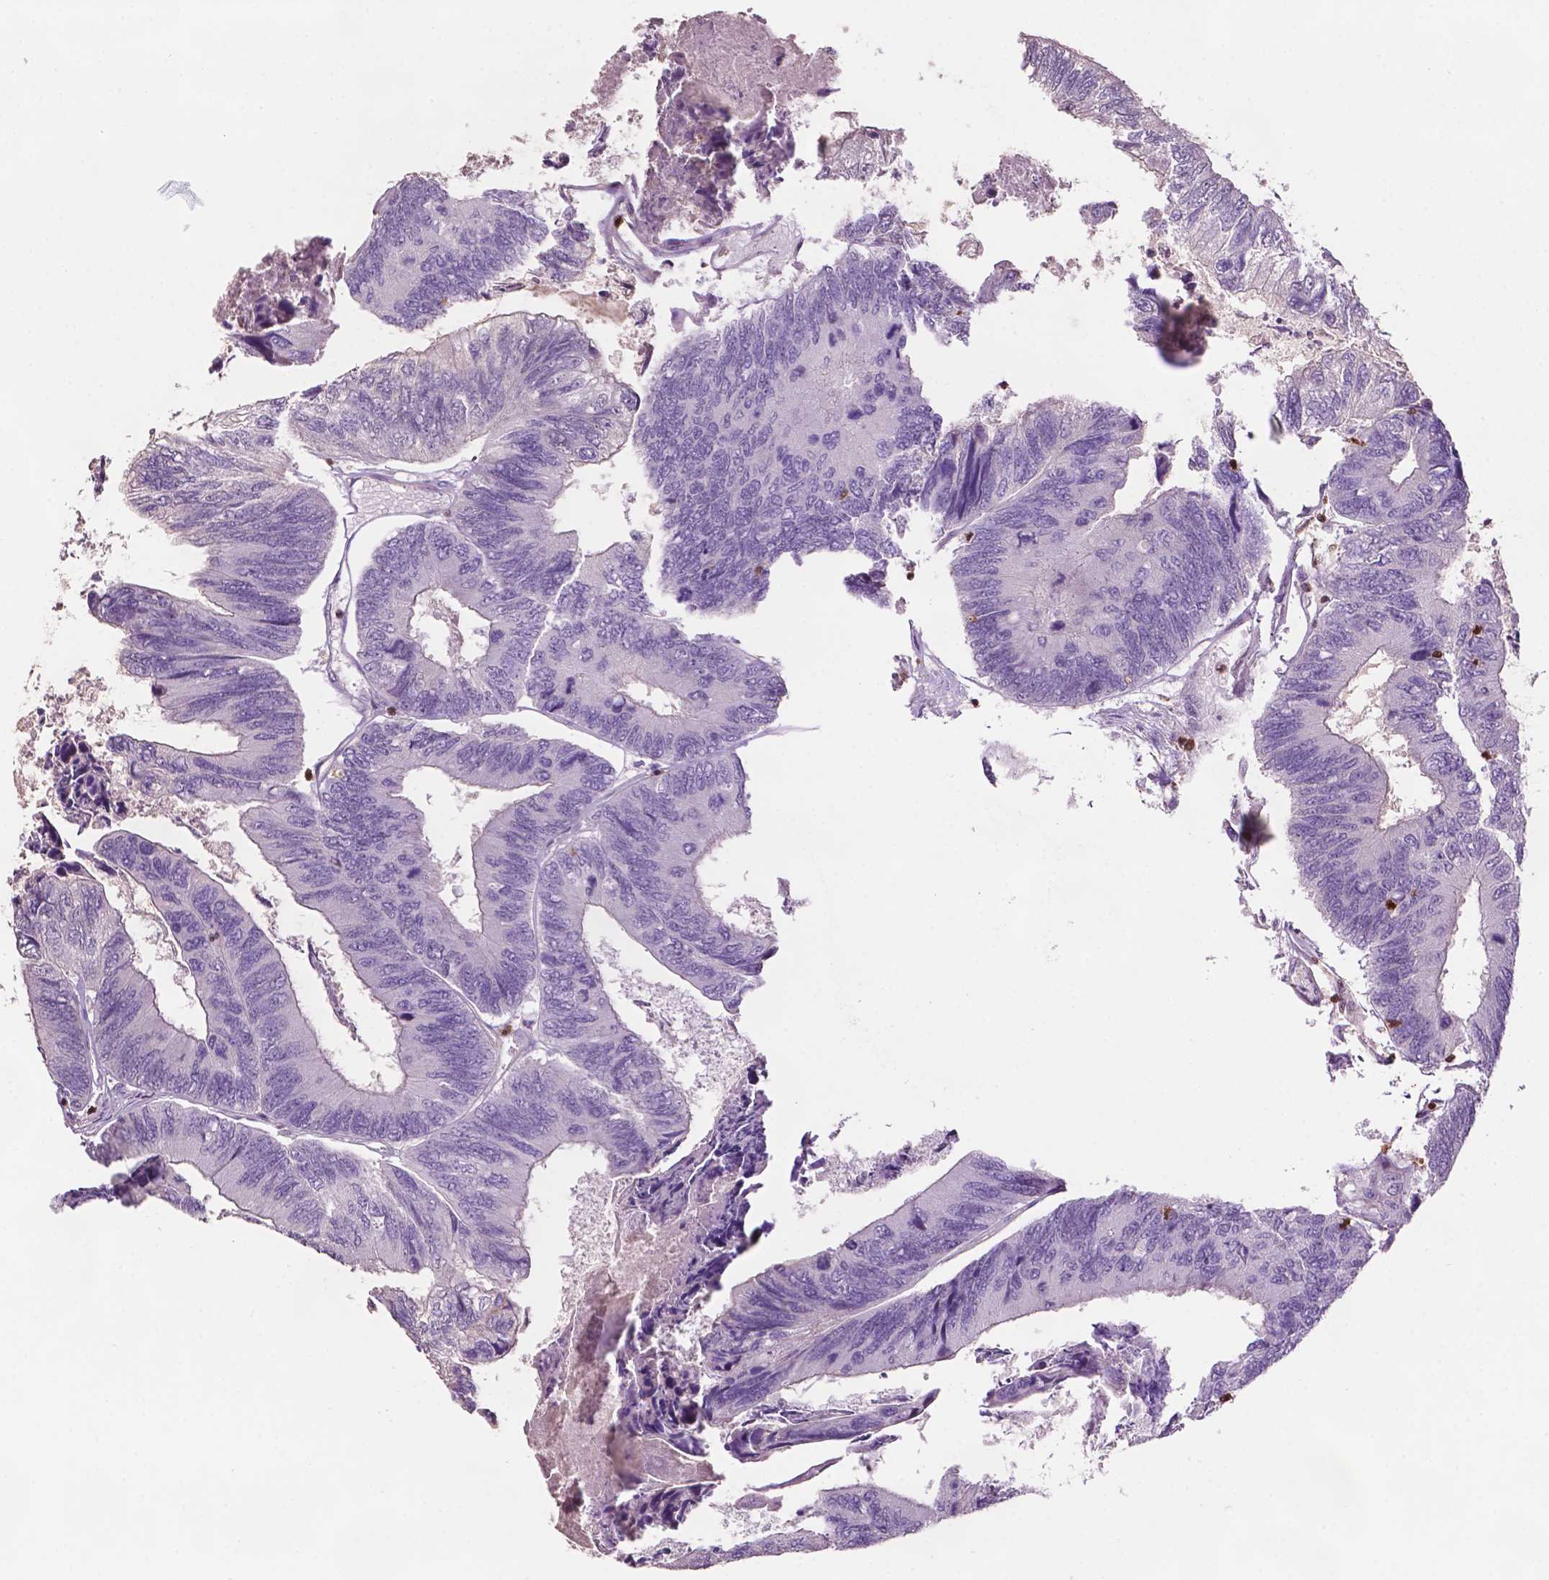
{"staining": {"intensity": "negative", "quantity": "none", "location": "none"}, "tissue": "colorectal cancer", "cell_type": "Tumor cells", "image_type": "cancer", "snomed": [{"axis": "morphology", "description": "Adenocarcinoma, NOS"}, {"axis": "topography", "description": "Colon"}], "caption": "A photomicrograph of colorectal adenocarcinoma stained for a protein exhibits no brown staining in tumor cells. (DAB IHC, high magnification).", "gene": "TBC1D10C", "patient": {"sex": "female", "age": 67}}